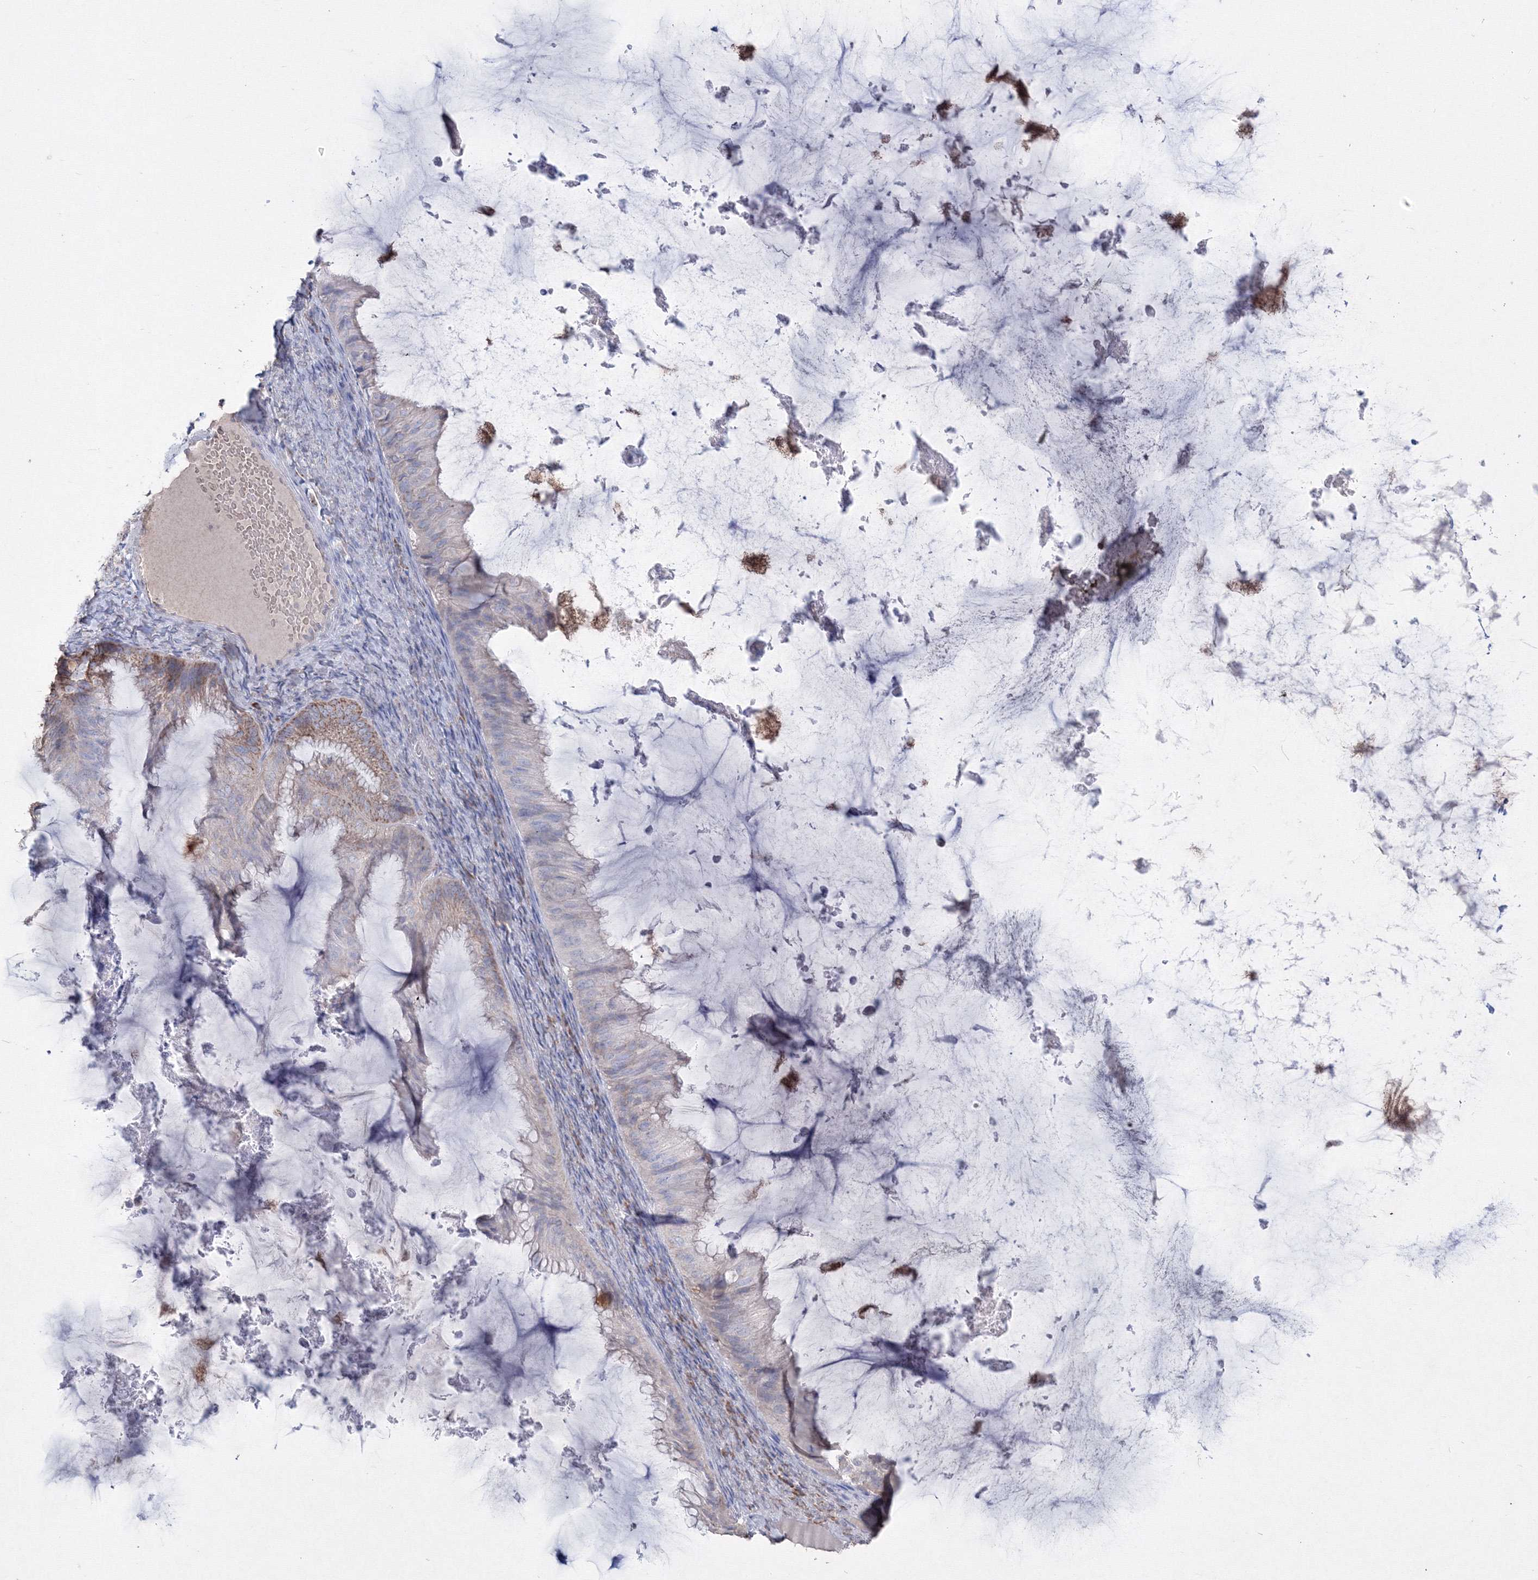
{"staining": {"intensity": "weak", "quantity": "<25%", "location": "cytoplasmic/membranous"}, "tissue": "ovarian cancer", "cell_type": "Tumor cells", "image_type": "cancer", "snomed": [{"axis": "morphology", "description": "Cystadenocarcinoma, mucinous, NOS"}, {"axis": "topography", "description": "Ovary"}], "caption": "IHC photomicrograph of human ovarian cancer stained for a protein (brown), which reveals no staining in tumor cells. (DAB immunohistochemistry, high magnification).", "gene": "GRSF1", "patient": {"sex": "female", "age": 61}}